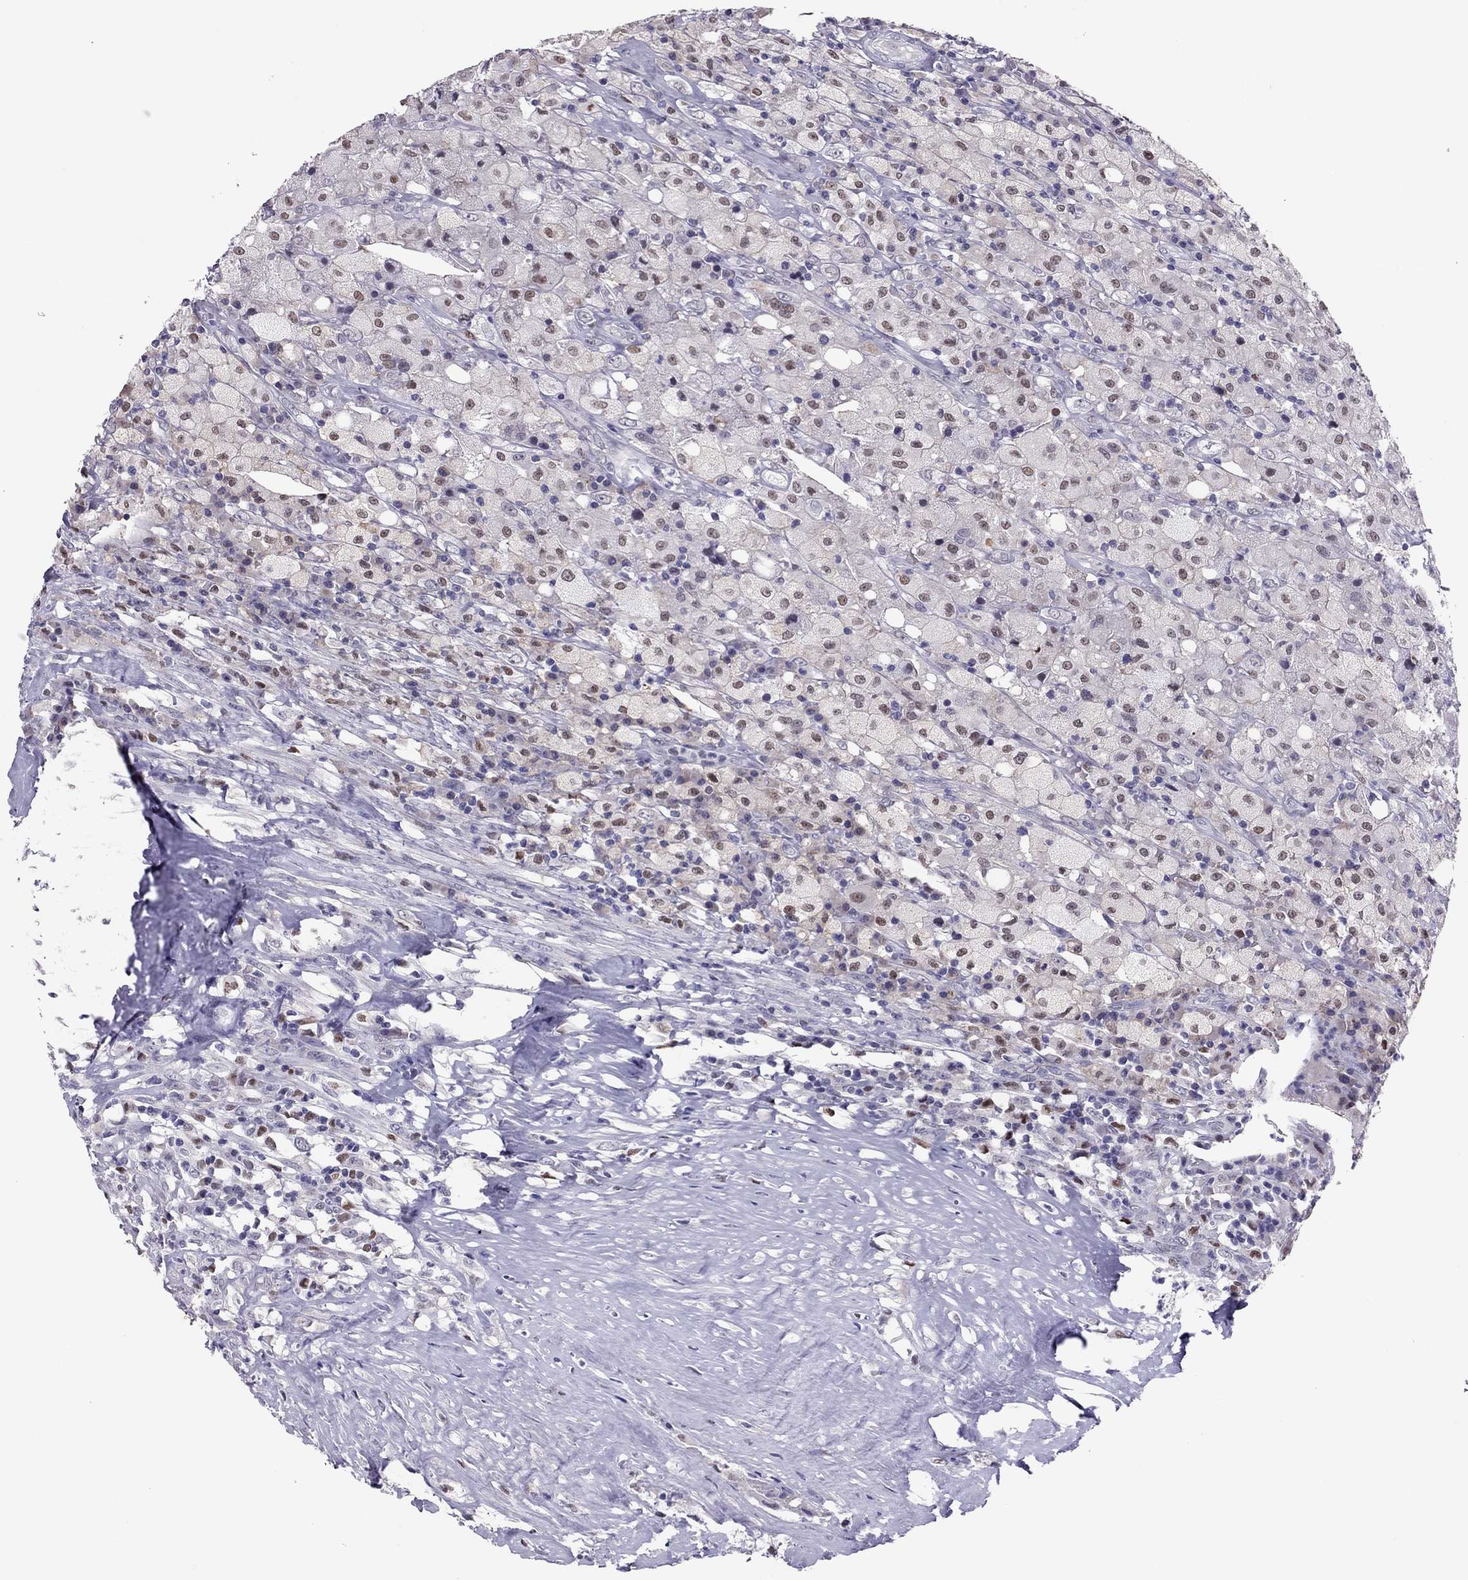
{"staining": {"intensity": "moderate", "quantity": "<25%", "location": "nuclear"}, "tissue": "testis cancer", "cell_type": "Tumor cells", "image_type": "cancer", "snomed": [{"axis": "morphology", "description": "Necrosis, NOS"}, {"axis": "morphology", "description": "Carcinoma, Embryonal, NOS"}, {"axis": "topography", "description": "Testis"}], "caption": "Protein staining by immunohistochemistry shows moderate nuclear positivity in about <25% of tumor cells in embryonal carcinoma (testis). Nuclei are stained in blue.", "gene": "SPINT3", "patient": {"sex": "male", "age": 19}}